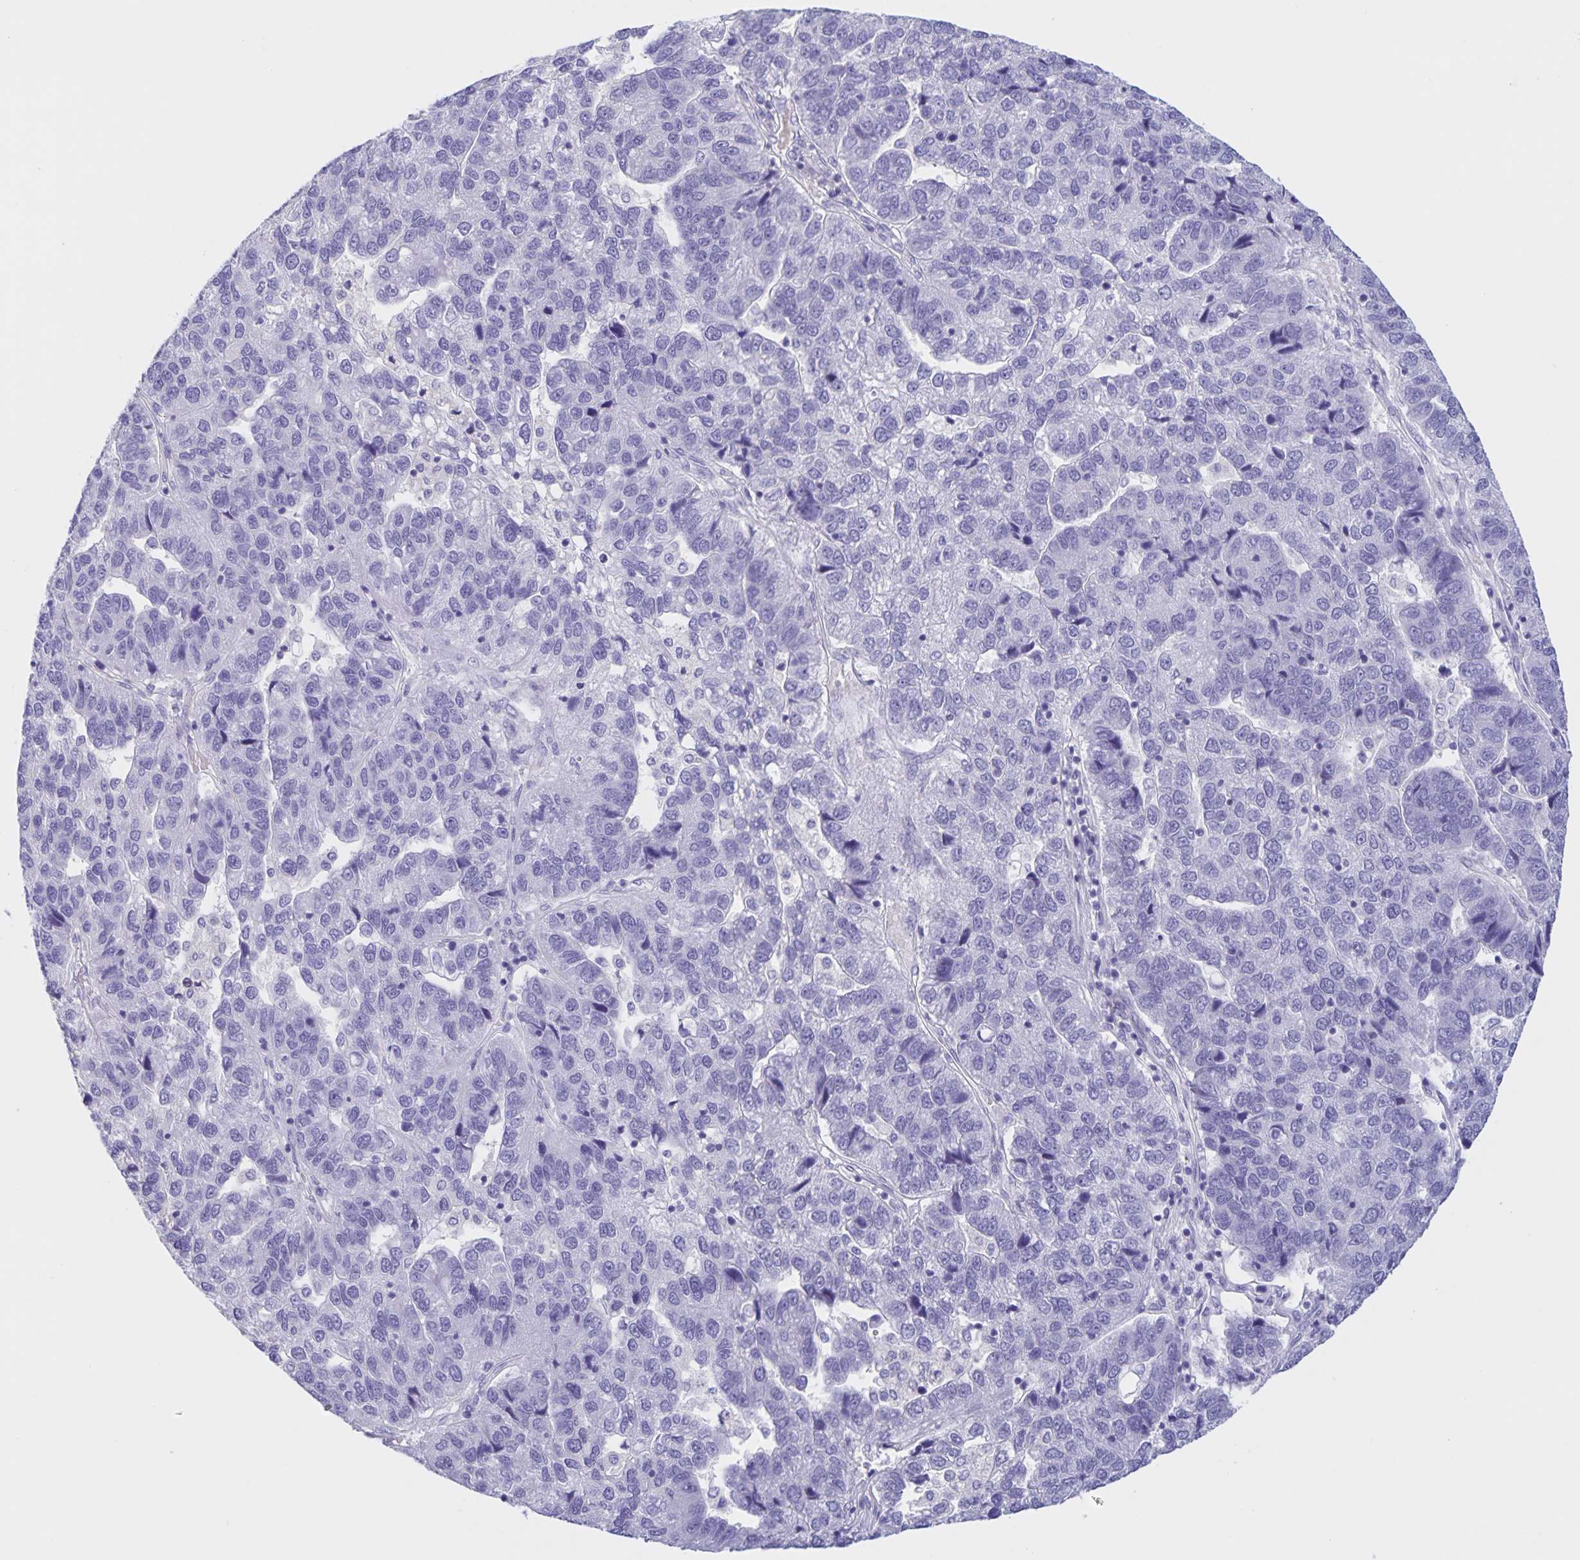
{"staining": {"intensity": "negative", "quantity": "none", "location": "none"}, "tissue": "pancreatic cancer", "cell_type": "Tumor cells", "image_type": "cancer", "snomed": [{"axis": "morphology", "description": "Adenocarcinoma, NOS"}, {"axis": "topography", "description": "Pancreas"}], "caption": "There is no significant positivity in tumor cells of pancreatic cancer.", "gene": "DMGDH", "patient": {"sex": "female", "age": 61}}